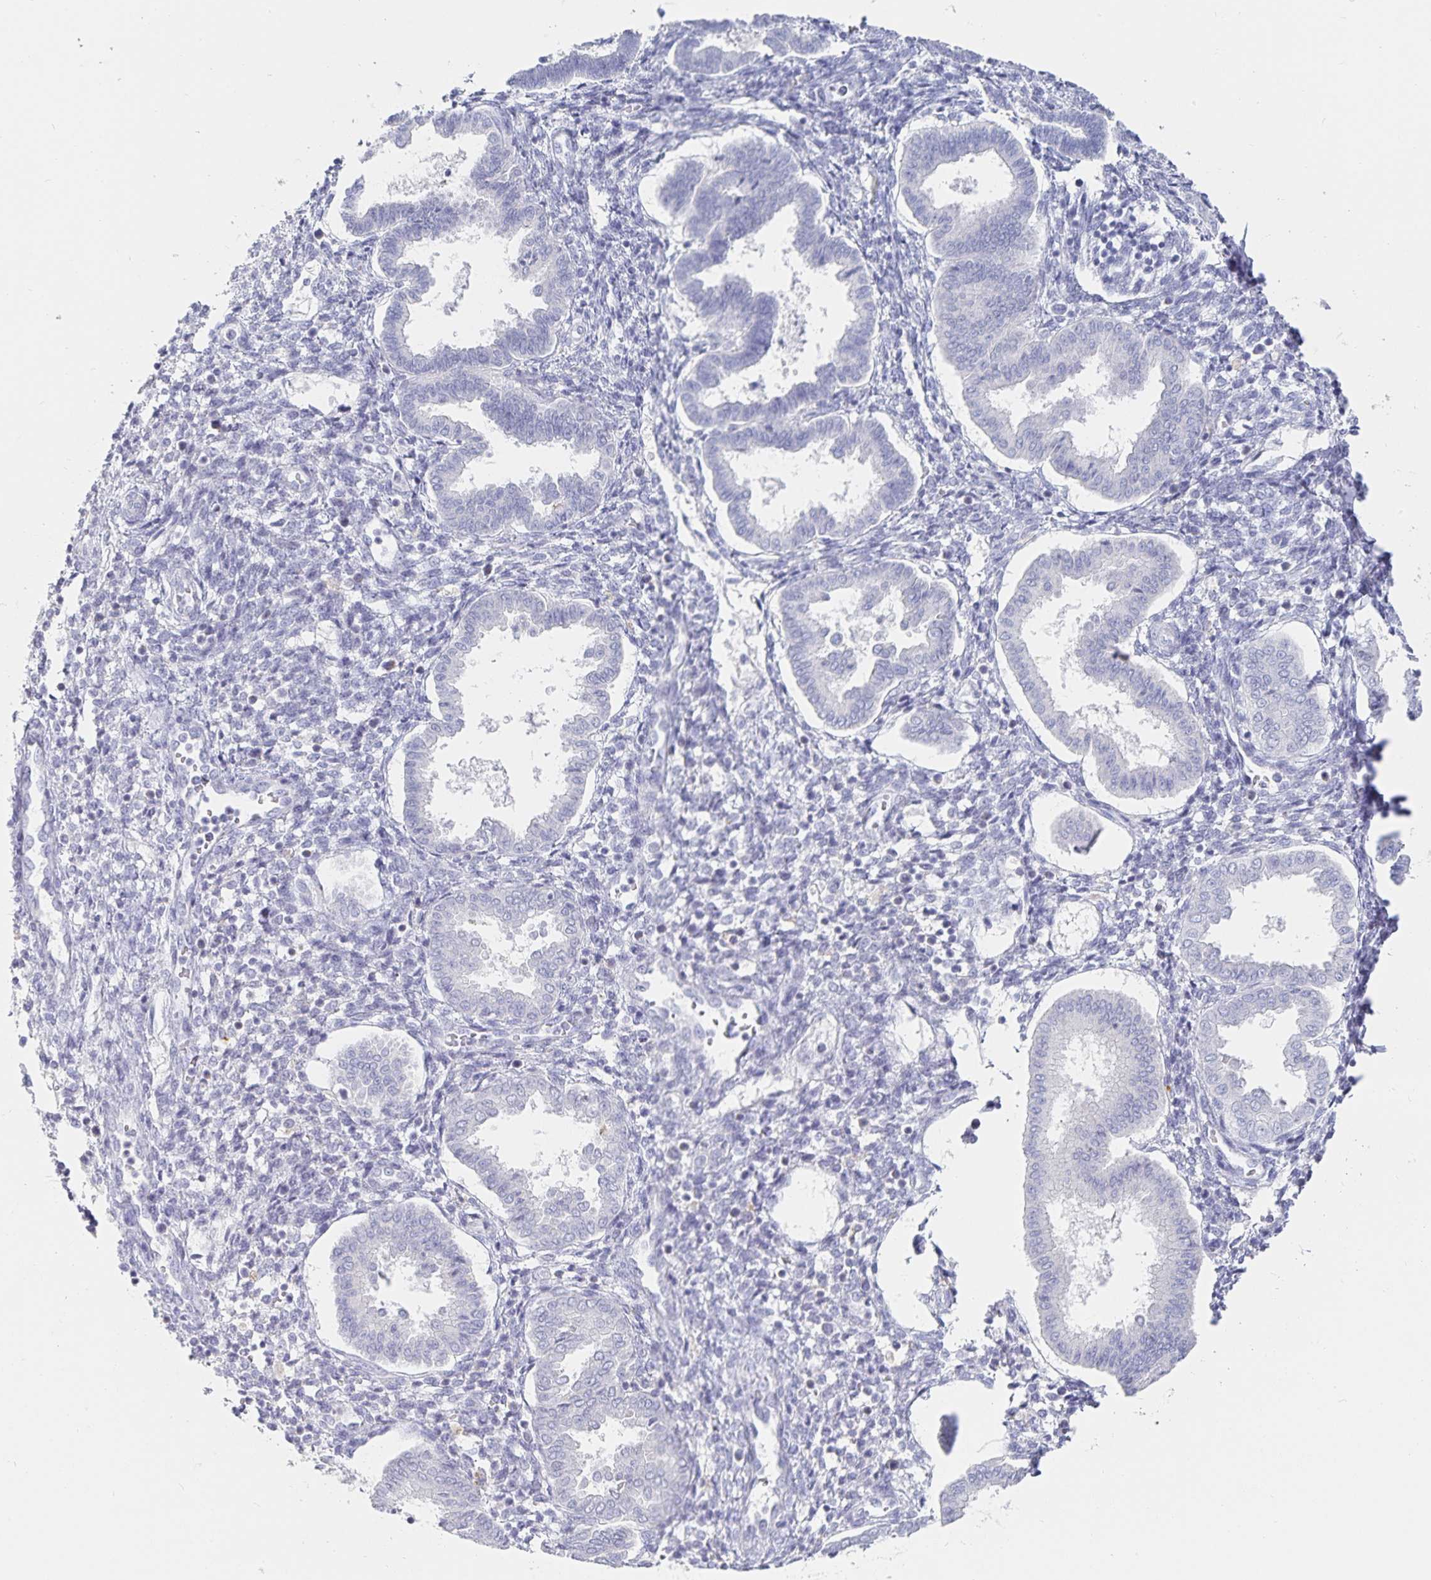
{"staining": {"intensity": "negative", "quantity": "none", "location": "none"}, "tissue": "endometrium", "cell_type": "Cells in endometrial stroma", "image_type": "normal", "snomed": [{"axis": "morphology", "description": "Normal tissue, NOS"}, {"axis": "topography", "description": "Endometrium"}], "caption": "IHC photomicrograph of benign endometrium: endometrium stained with DAB (3,3'-diaminobenzidine) displays no significant protein staining in cells in endometrial stroma. (IHC, brightfield microscopy, high magnification).", "gene": "SFTPA1", "patient": {"sex": "female", "age": 24}}